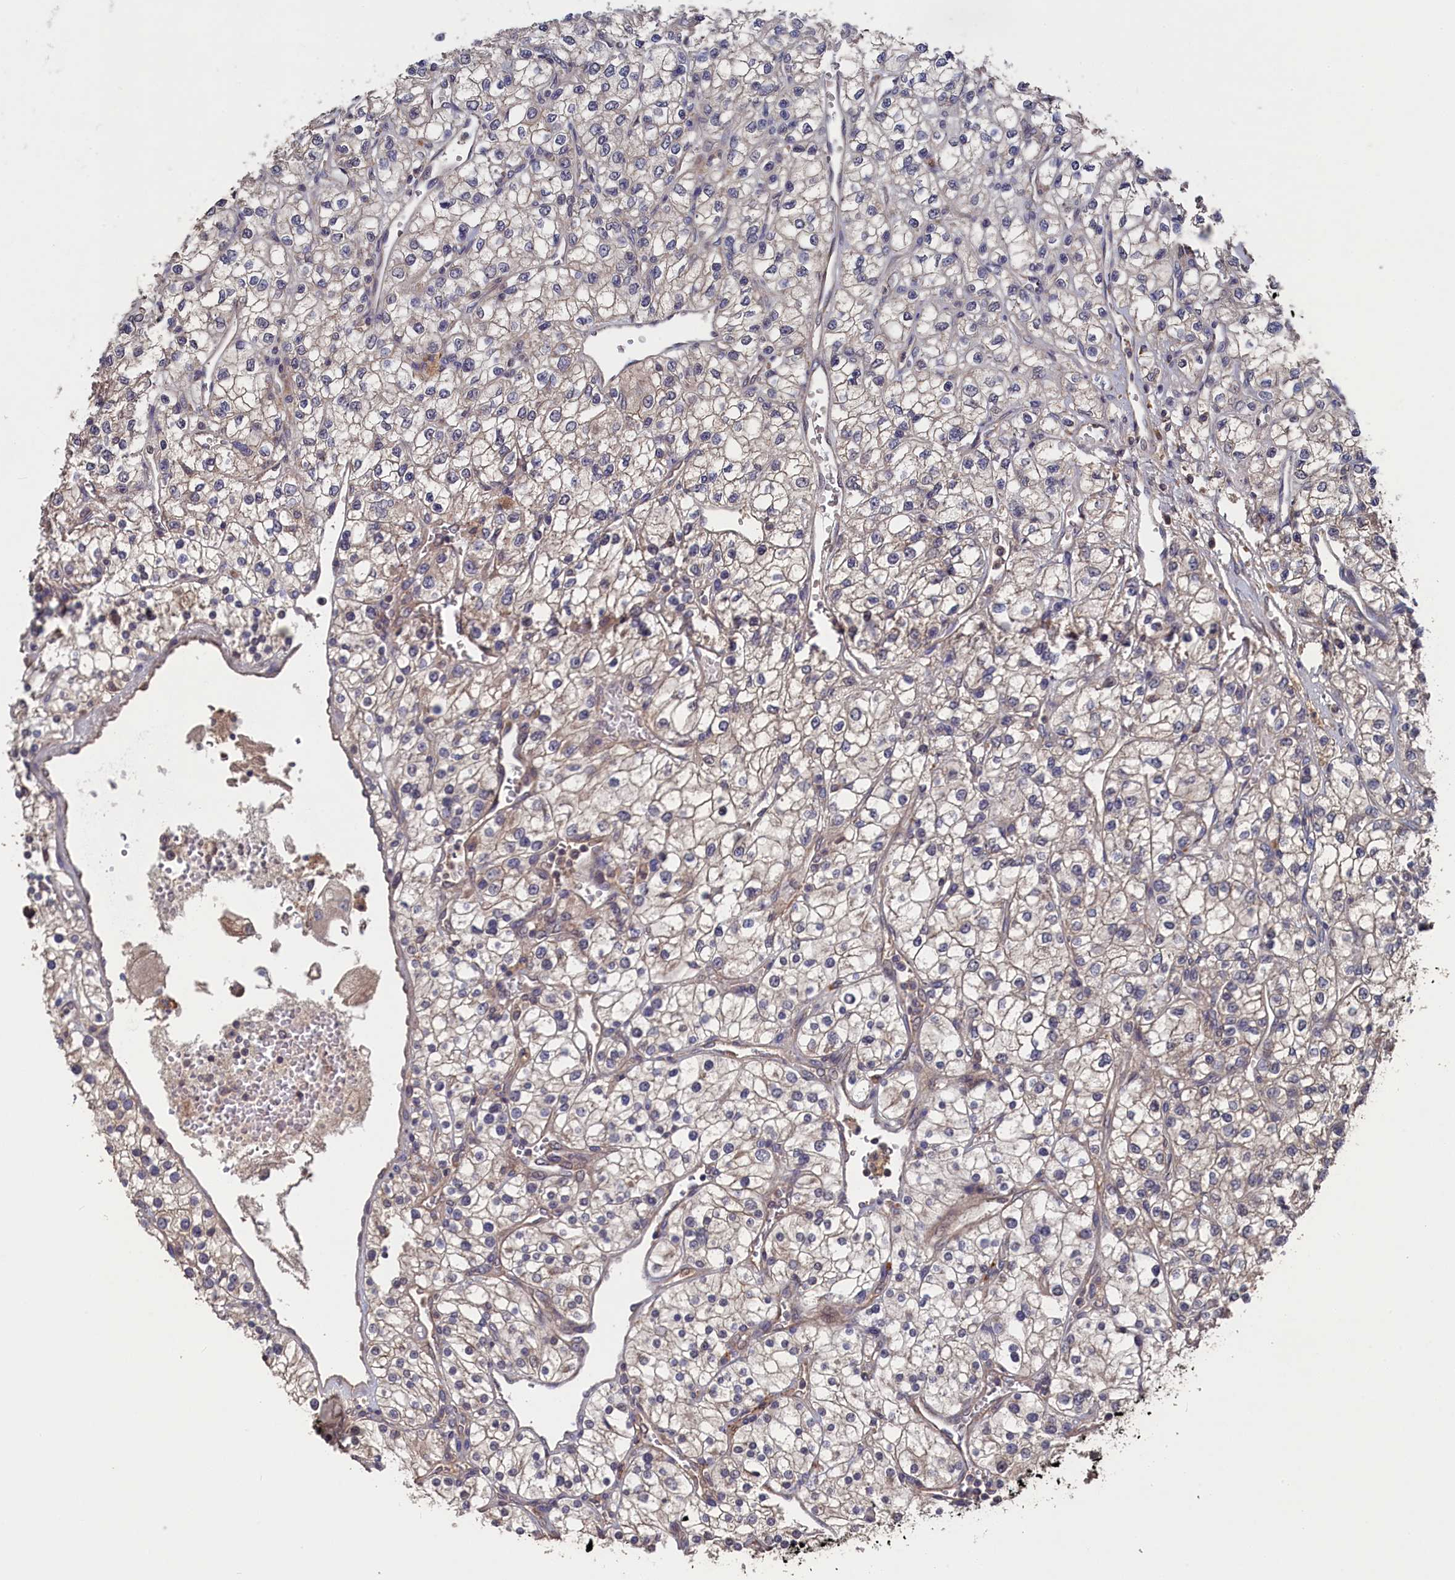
{"staining": {"intensity": "negative", "quantity": "none", "location": "none"}, "tissue": "renal cancer", "cell_type": "Tumor cells", "image_type": "cancer", "snomed": [{"axis": "morphology", "description": "Adenocarcinoma, NOS"}, {"axis": "topography", "description": "Kidney"}], "caption": "The histopathology image shows no staining of tumor cells in renal cancer. (DAB (3,3'-diaminobenzidine) immunohistochemistry with hematoxylin counter stain).", "gene": "TMC5", "patient": {"sex": "male", "age": 80}}